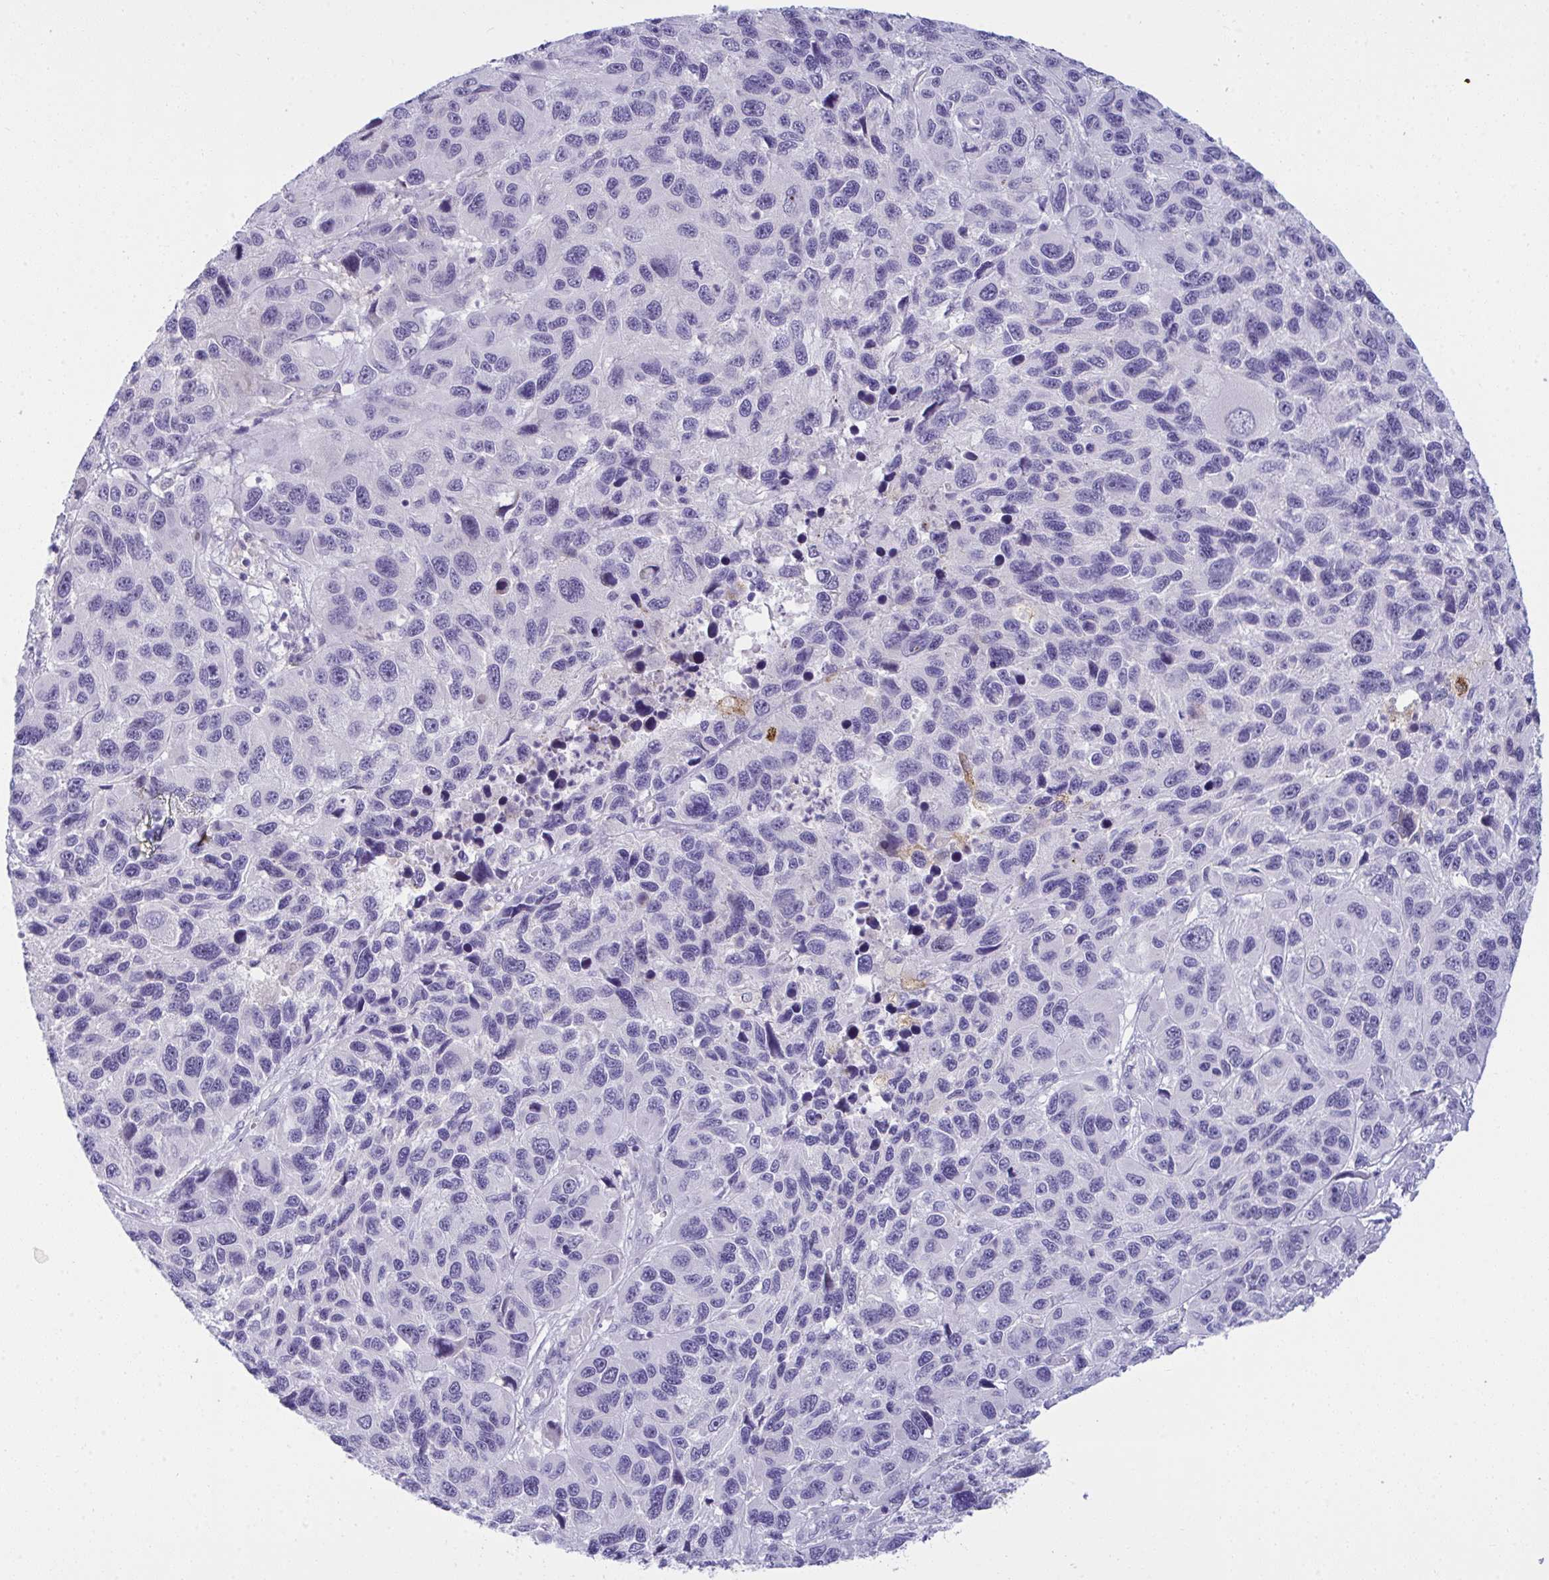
{"staining": {"intensity": "negative", "quantity": "none", "location": "none"}, "tissue": "melanoma", "cell_type": "Tumor cells", "image_type": "cancer", "snomed": [{"axis": "morphology", "description": "Malignant melanoma, NOS"}, {"axis": "topography", "description": "Skin"}], "caption": "IHC of malignant melanoma demonstrates no positivity in tumor cells. (DAB (3,3'-diaminobenzidine) IHC visualized using brightfield microscopy, high magnification).", "gene": "RGPD5", "patient": {"sex": "male", "age": 53}}